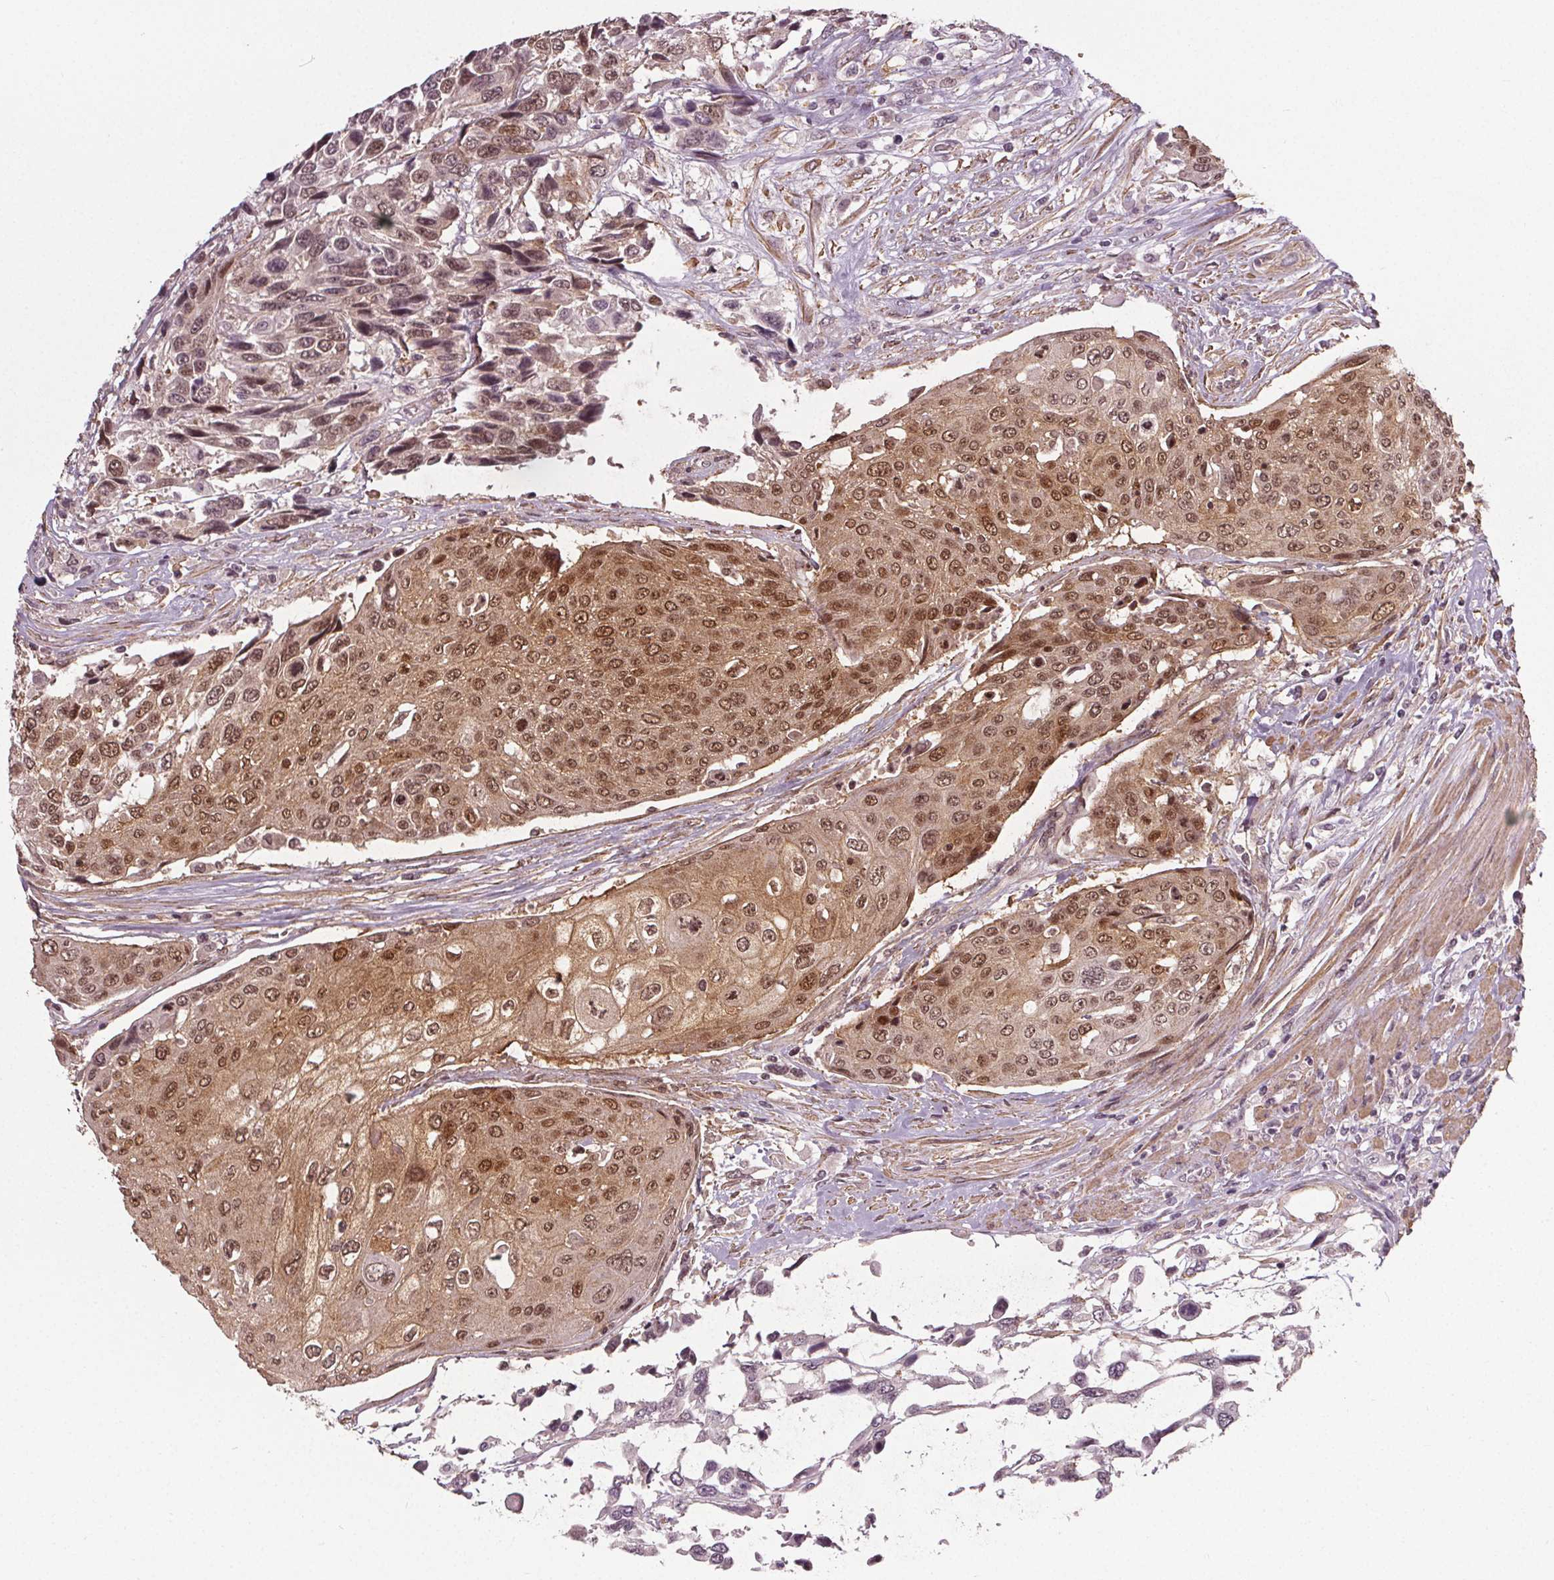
{"staining": {"intensity": "moderate", "quantity": "25%-75%", "location": "cytoplasmic/membranous,nuclear"}, "tissue": "urothelial cancer", "cell_type": "Tumor cells", "image_type": "cancer", "snomed": [{"axis": "morphology", "description": "Urothelial carcinoma, High grade"}, {"axis": "topography", "description": "Urinary bladder"}], "caption": "Protein expression analysis of urothelial cancer exhibits moderate cytoplasmic/membranous and nuclear expression in approximately 25%-75% of tumor cells.", "gene": "PKP1", "patient": {"sex": "female", "age": 70}}